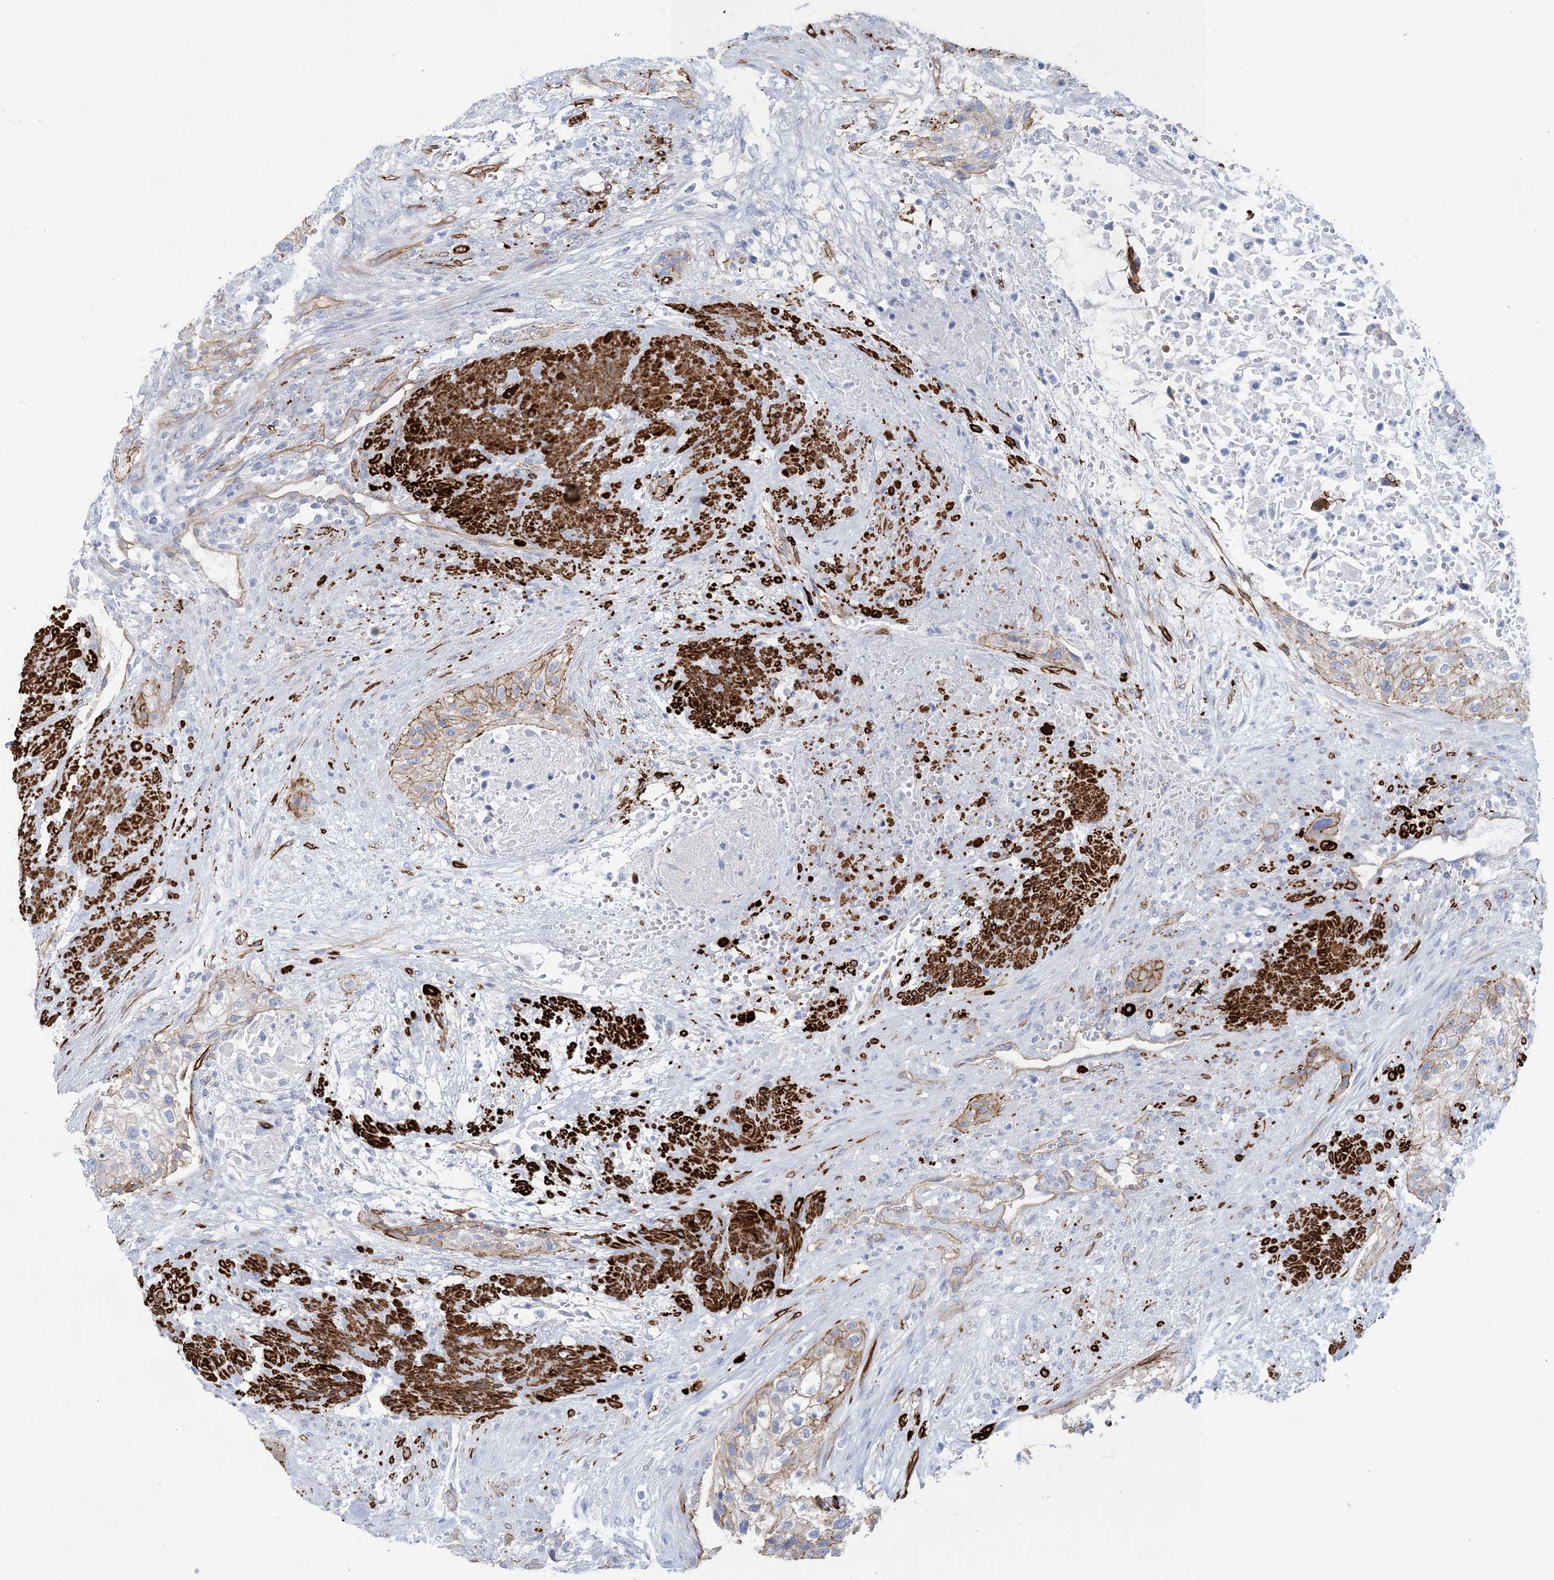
{"staining": {"intensity": "moderate", "quantity": "25%-75%", "location": "cytoplasmic/membranous"}, "tissue": "urothelial cancer", "cell_type": "Tumor cells", "image_type": "cancer", "snomed": [{"axis": "morphology", "description": "Urothelial carcinoma, High grade"}, {"axis": "topography", "description": "Urinary bladder"}], "caption": "IHC histopathology image of urothelial cancer stained for a protein (brown), which demonstrates medium levels of moderate cytoplasmic/membranous staining in about 25%-75% of tumor cells.", "gene": "SHANK1", "patient": {"sex": "male", "age": 35}}